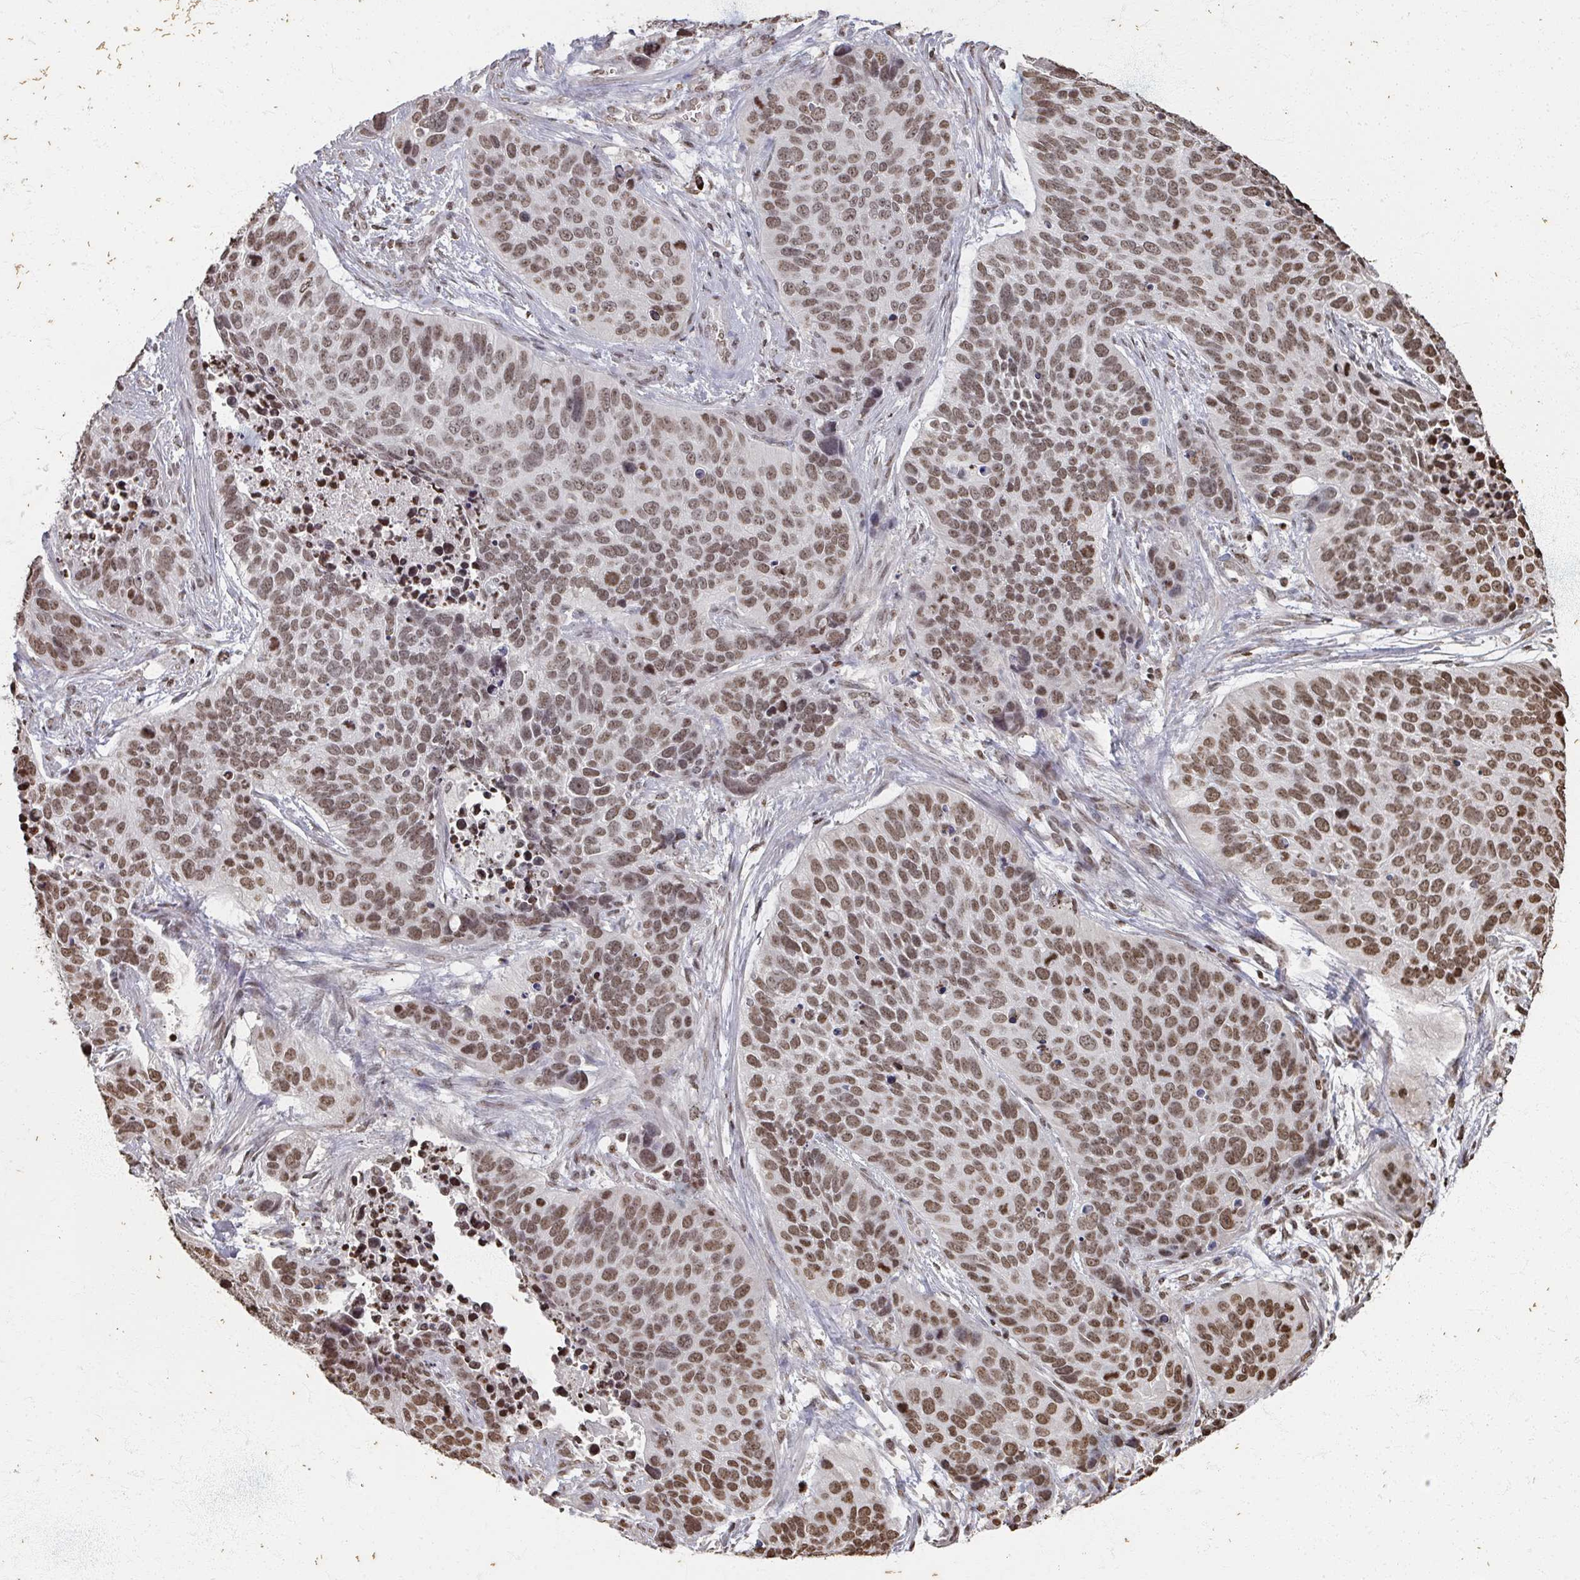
{"staining": {"intensity": "moderate", "quantity": ">75%", "location": "nuclear"}, "tissue": "lung cancer", "cell_type": "Tumor cells", "image_type": "cancer", "snomed": [{"axis": "morphology", "description": "Squamous cell carcinoma, NOS"}, {"axis": "topography", "description": "Lung"}], "caption": "The histopathology image shows a brown stain indicating the presence of a protein in the nuclear of tumor cells in squamous cell carcinoma (lung). Immunohistochemistry stains the protein in brown and the nuclei are stained blue.", "gene": "DCUN1D5", "patient": {"sex": "male", "age": 62}}